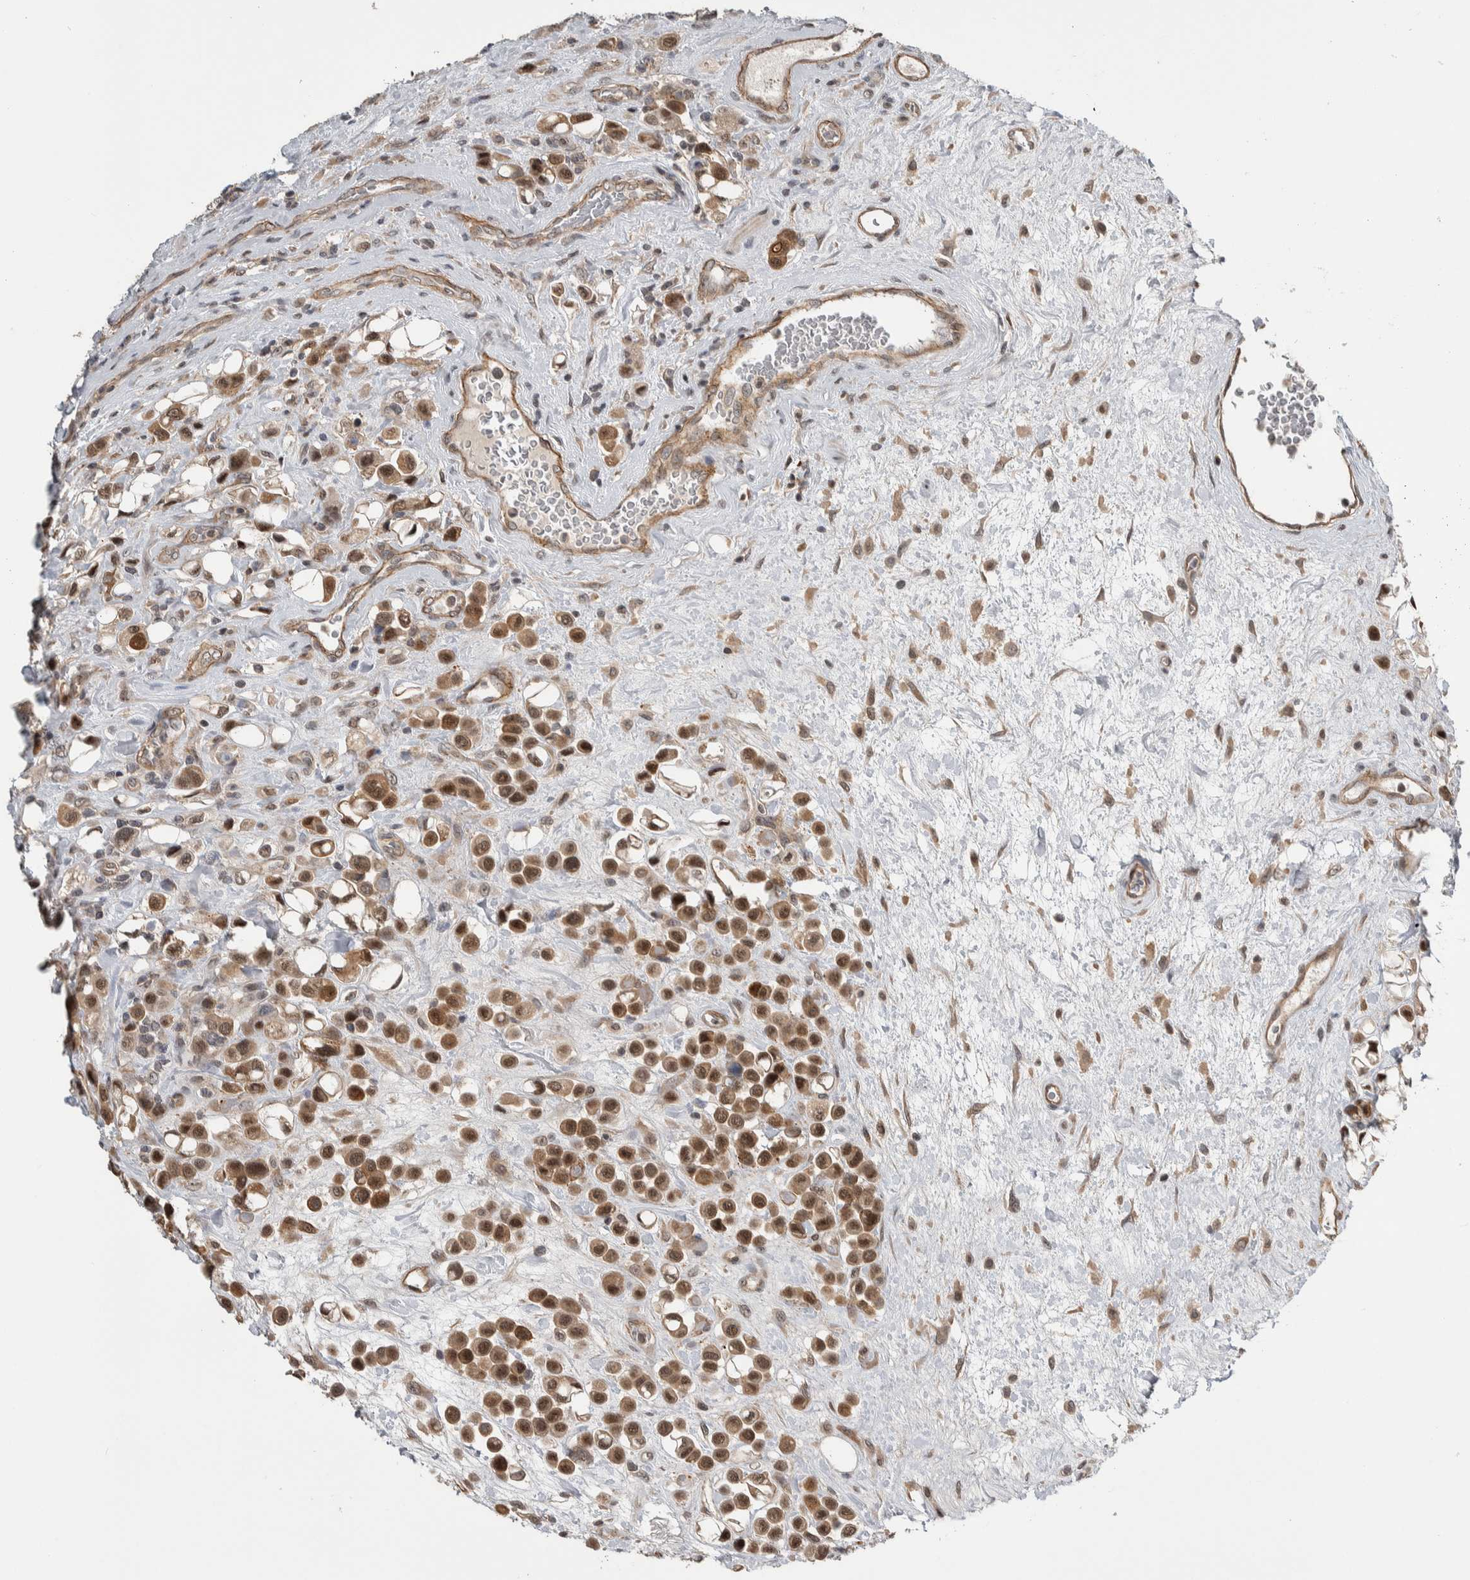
{"staining": {"intensity": "moderate", "quantity": ">75%", "location": "nuclear"}, "tissue": "urothelial cancer", "cell_type": "Tumor cells", "image_type": "cancer", "snomed": [{"axis": "morphology", "description": "Urothelial carcinoma, High grade"}, {"axis": "topography", "description": "Urinary bladder"}], "caption": "Protein staining of urothelial cancer tissue displays moderate nuclear staining in about >75% of tumor cells.", "gene": "PRDM4", "patient": {"sex": "male", "age": 50}}